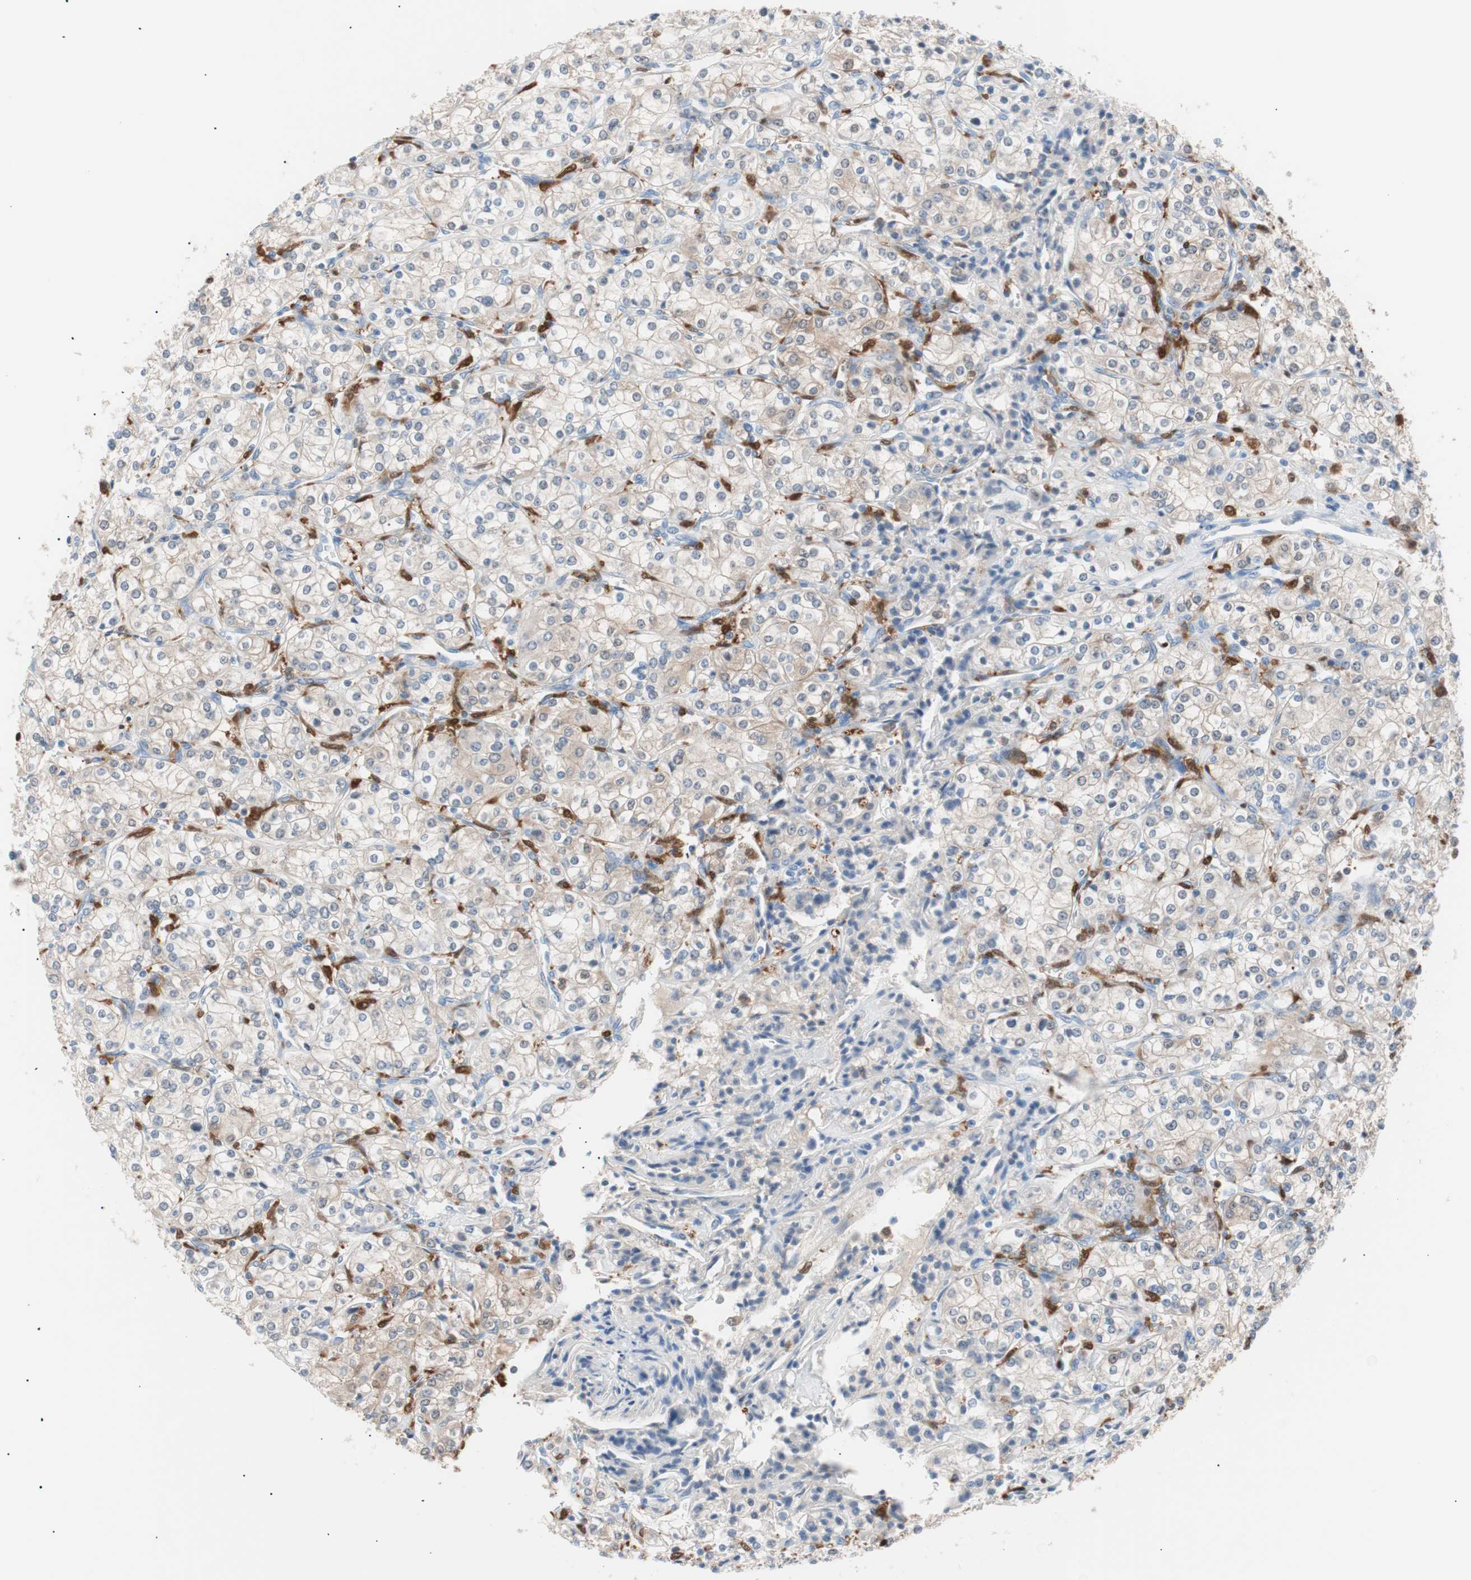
{"staining": {"intensity": "weak", "quantity": "25%-75%", "location": "cytoplasmic/membranous"}, "tissue": "renal cancer", "cell_type": "Tumor cells", "image_type": "cancer", "snomed": [{"axis": "morphology", "description": "Adenocarcinoma, NOS"}, {"axis": "topography", "description": "Kidney"}], "caption": "This image shows IHC staining of human renal adenocarcinoma, with low weak cytoplasmic/membranous staining in approximately 25%-75% of tumor cells.", "gene": "IL18", "patient": {"sex": "male", "age": 77}}